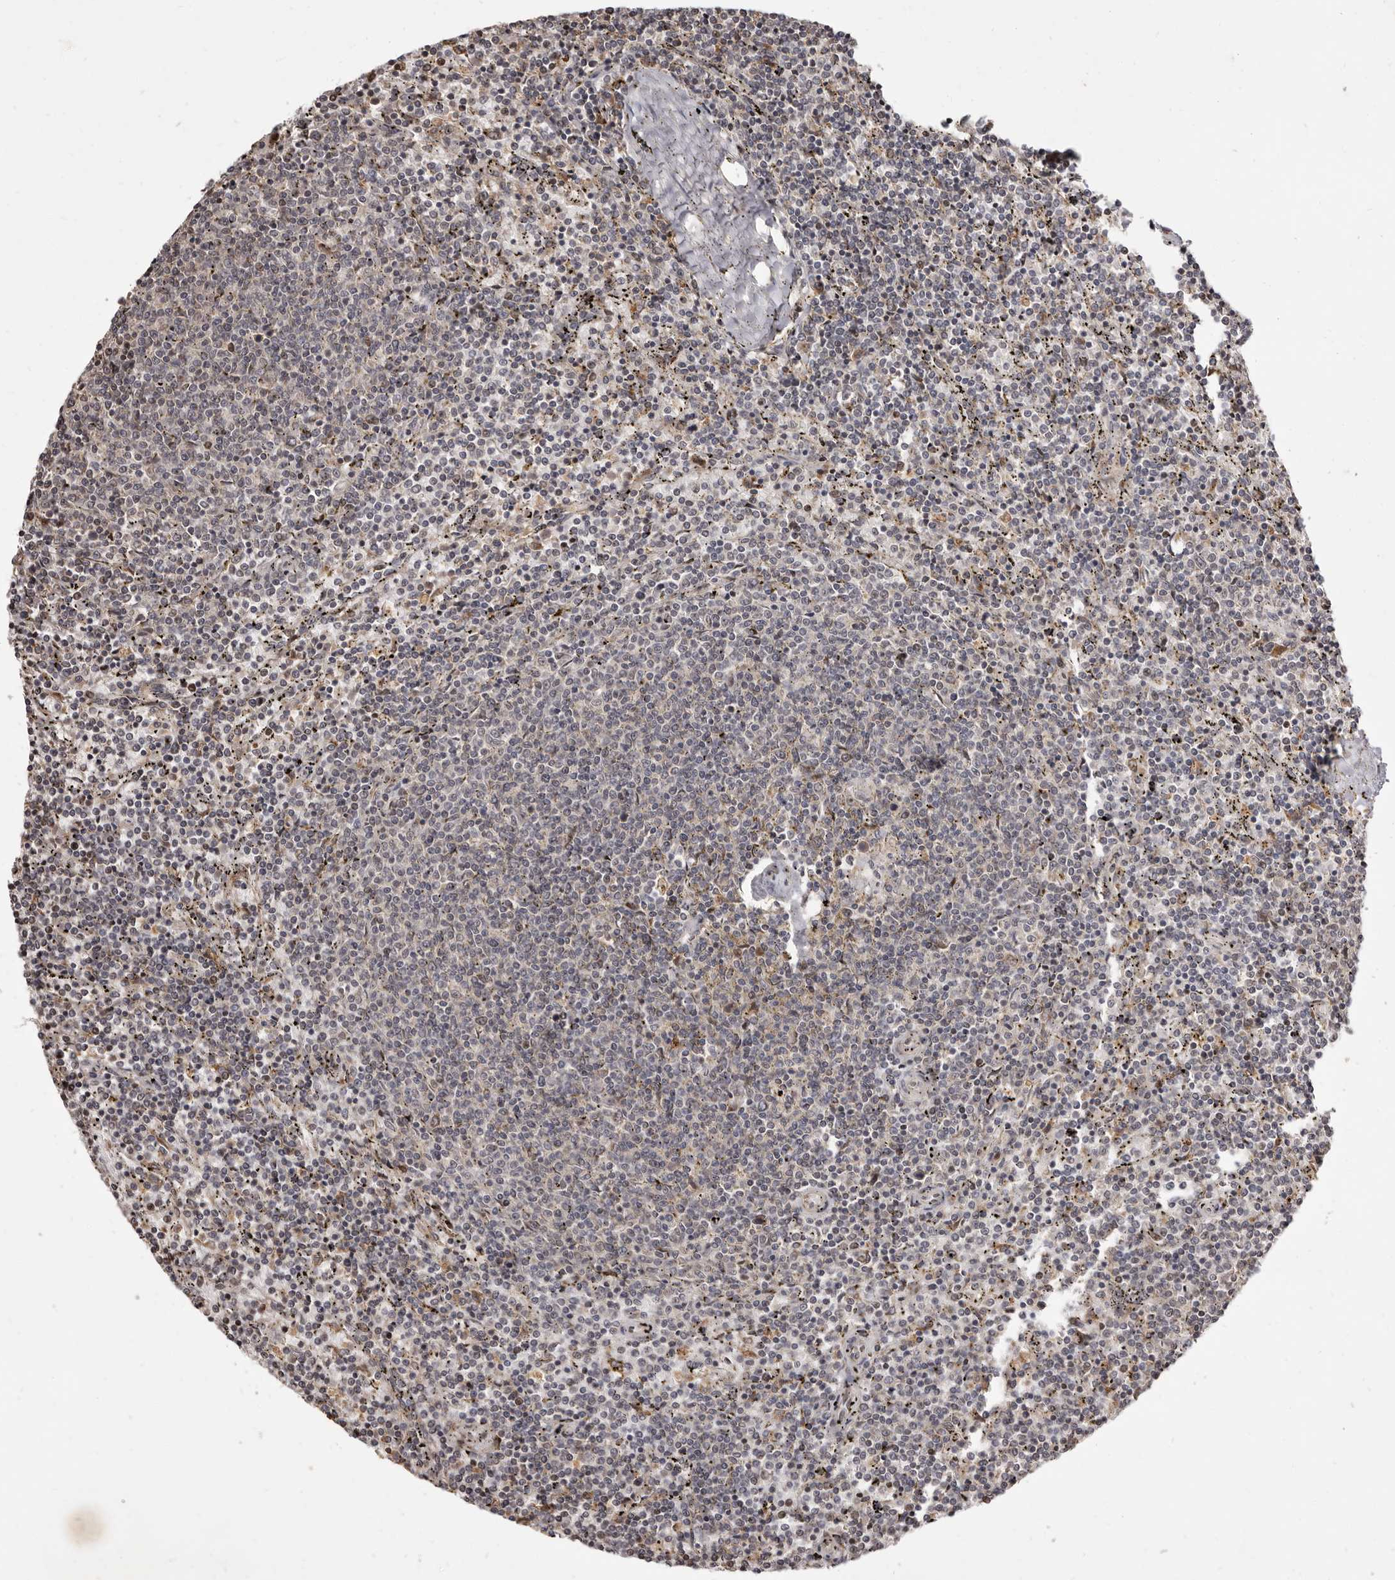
{"staining": {"intensity": "negative", "quantity": "none", "location": "none"}, "tissue": "lymphoma", "cell_type": "Tumor cells", "image_type": "cancer", "snomed": [{"axis": "morphology", "description": "Malignant lymphoma, non-Hodgkin's type, Low grade"}, {"axis": "topography", "description": "Spleen"}], "caption": "Lymphoma stained for a protein using immunohistochemistry reveals no positivity tumor cells.", "gene": "ZNF326", "patient": {"sex": "female", "age": 50}}